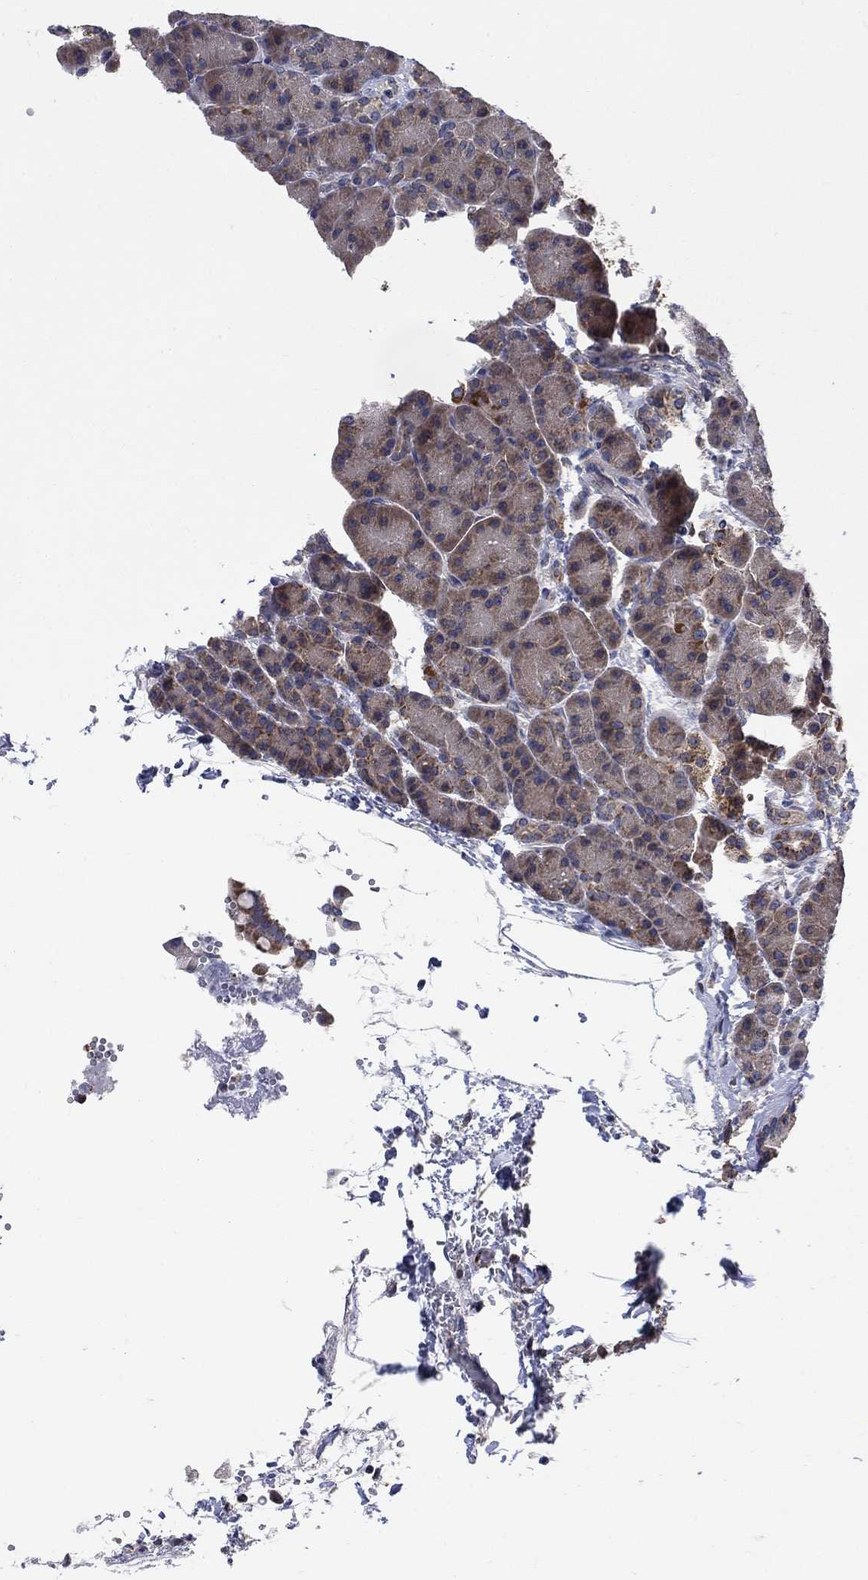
{"staining": {"intensity": "moderate", "quantity": "<25%", "location": "cytoplasmic/membranous"}, "tissue": "pancreas", "cell_type": "Exocrine glandular cells", "image_type": "normal", "snomed": [{"axis": "morphology", "description": "Normal tissue, NOS"}, {"axis": "topography", "description": "Pancreas"}], "caption": "Brown immunohistochemical staining in normal human pancreas displays moderate cytoplasmic/membranous positivity in about <25% of exocrine glandular cells. The staining was performed using DAB (3,3'-diaminobenzidine) to visualize the protein expression in brown, while the nuclei were stained in blue with hematoxylin (Magnification: 20x).", "gene": "NME7", "patient": {"sex": "female", "age": 63}}